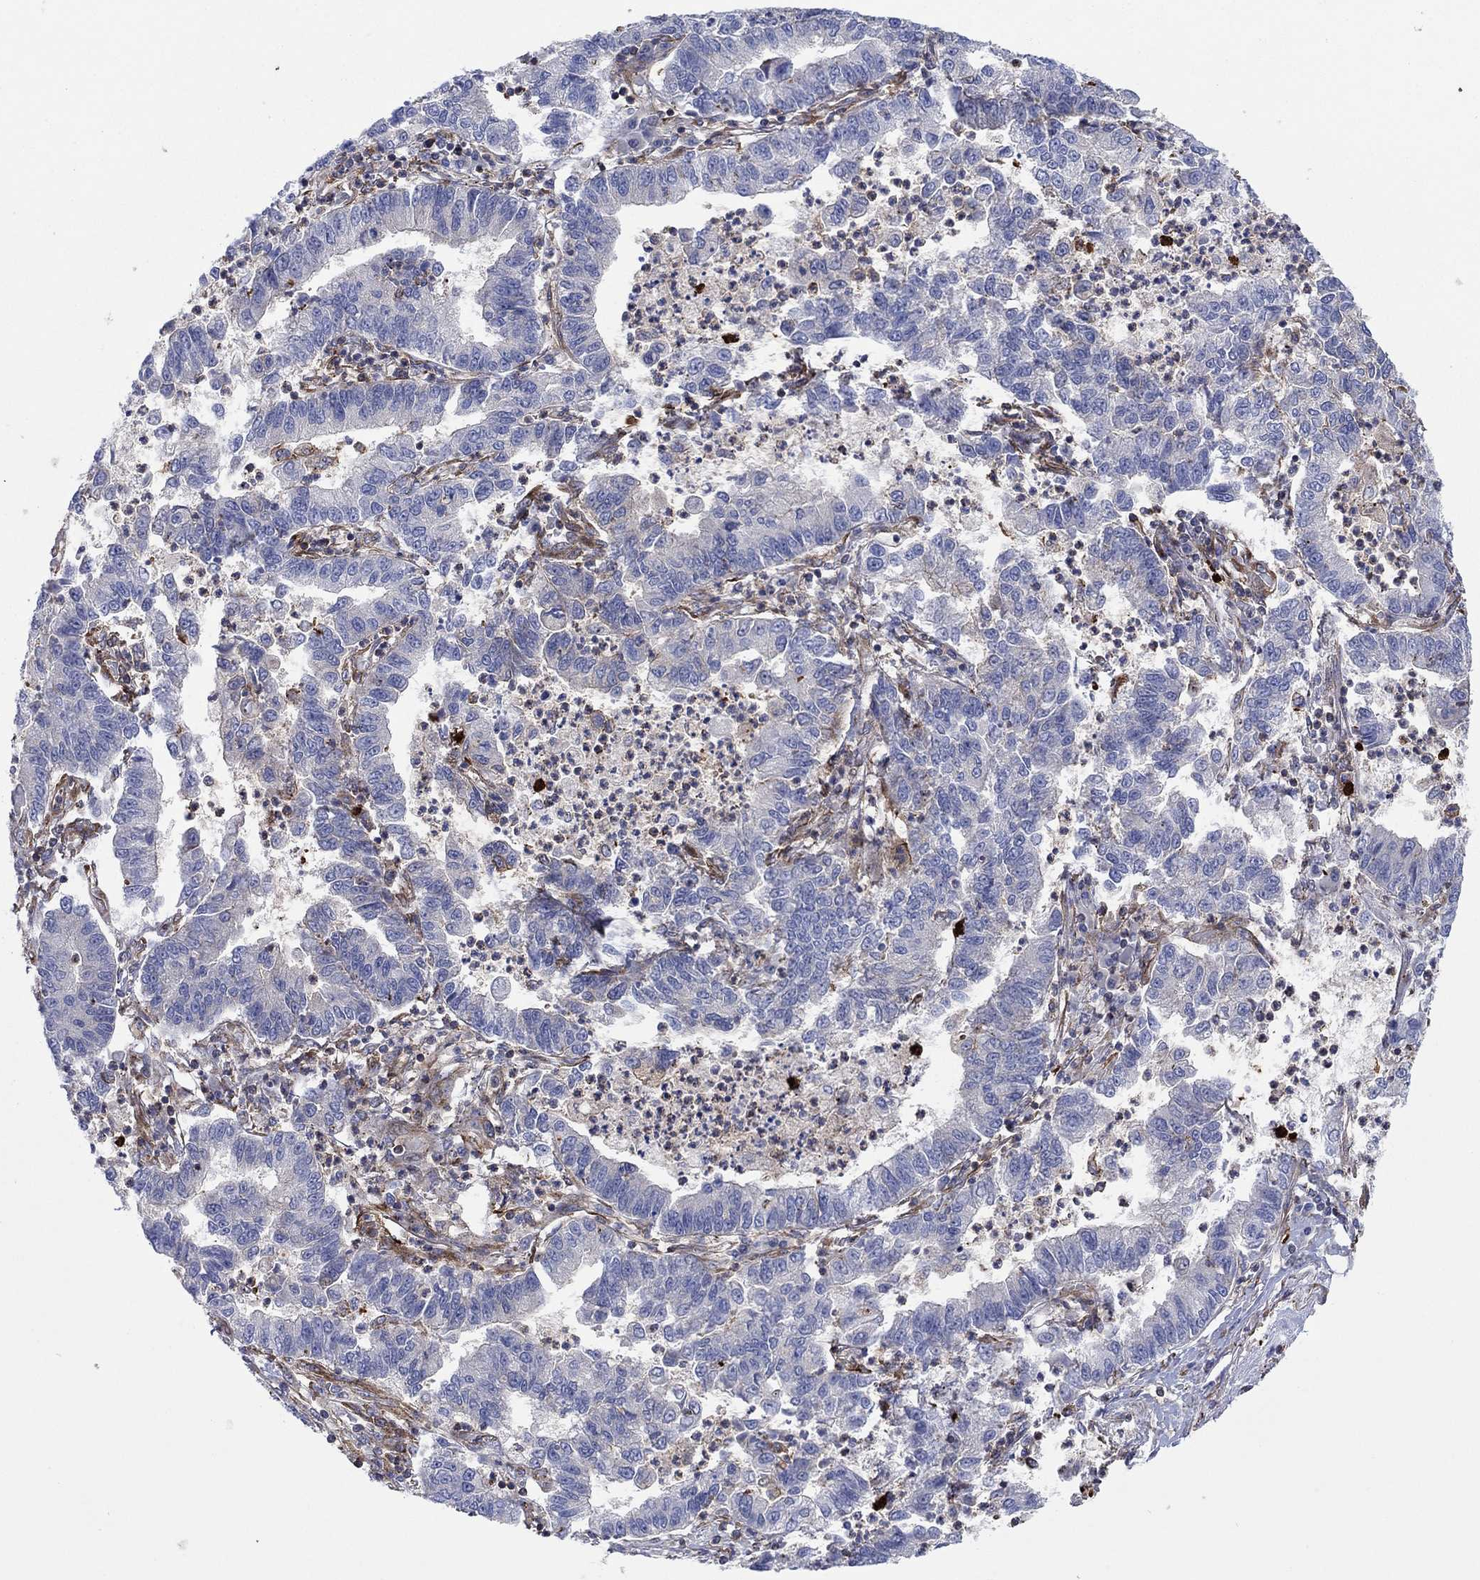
{"staining": {"intensity": "negative", "quantity": "none", "location": "none"}, "tissue": "lung cancer", "cell_type": "Tumor cells", "image_type": "cancer", "snomed": [{"axis": "morphology", "description": "Adenocarcinoma, NOS"}, {"axis": "topography", "description": "Lung"}], "caption": "Tumor cells are negative for protein expression in human lung cancer (adenocarcinoma).", "gene": "PAG1", "patient": {"sex": "female", "age": 57}}